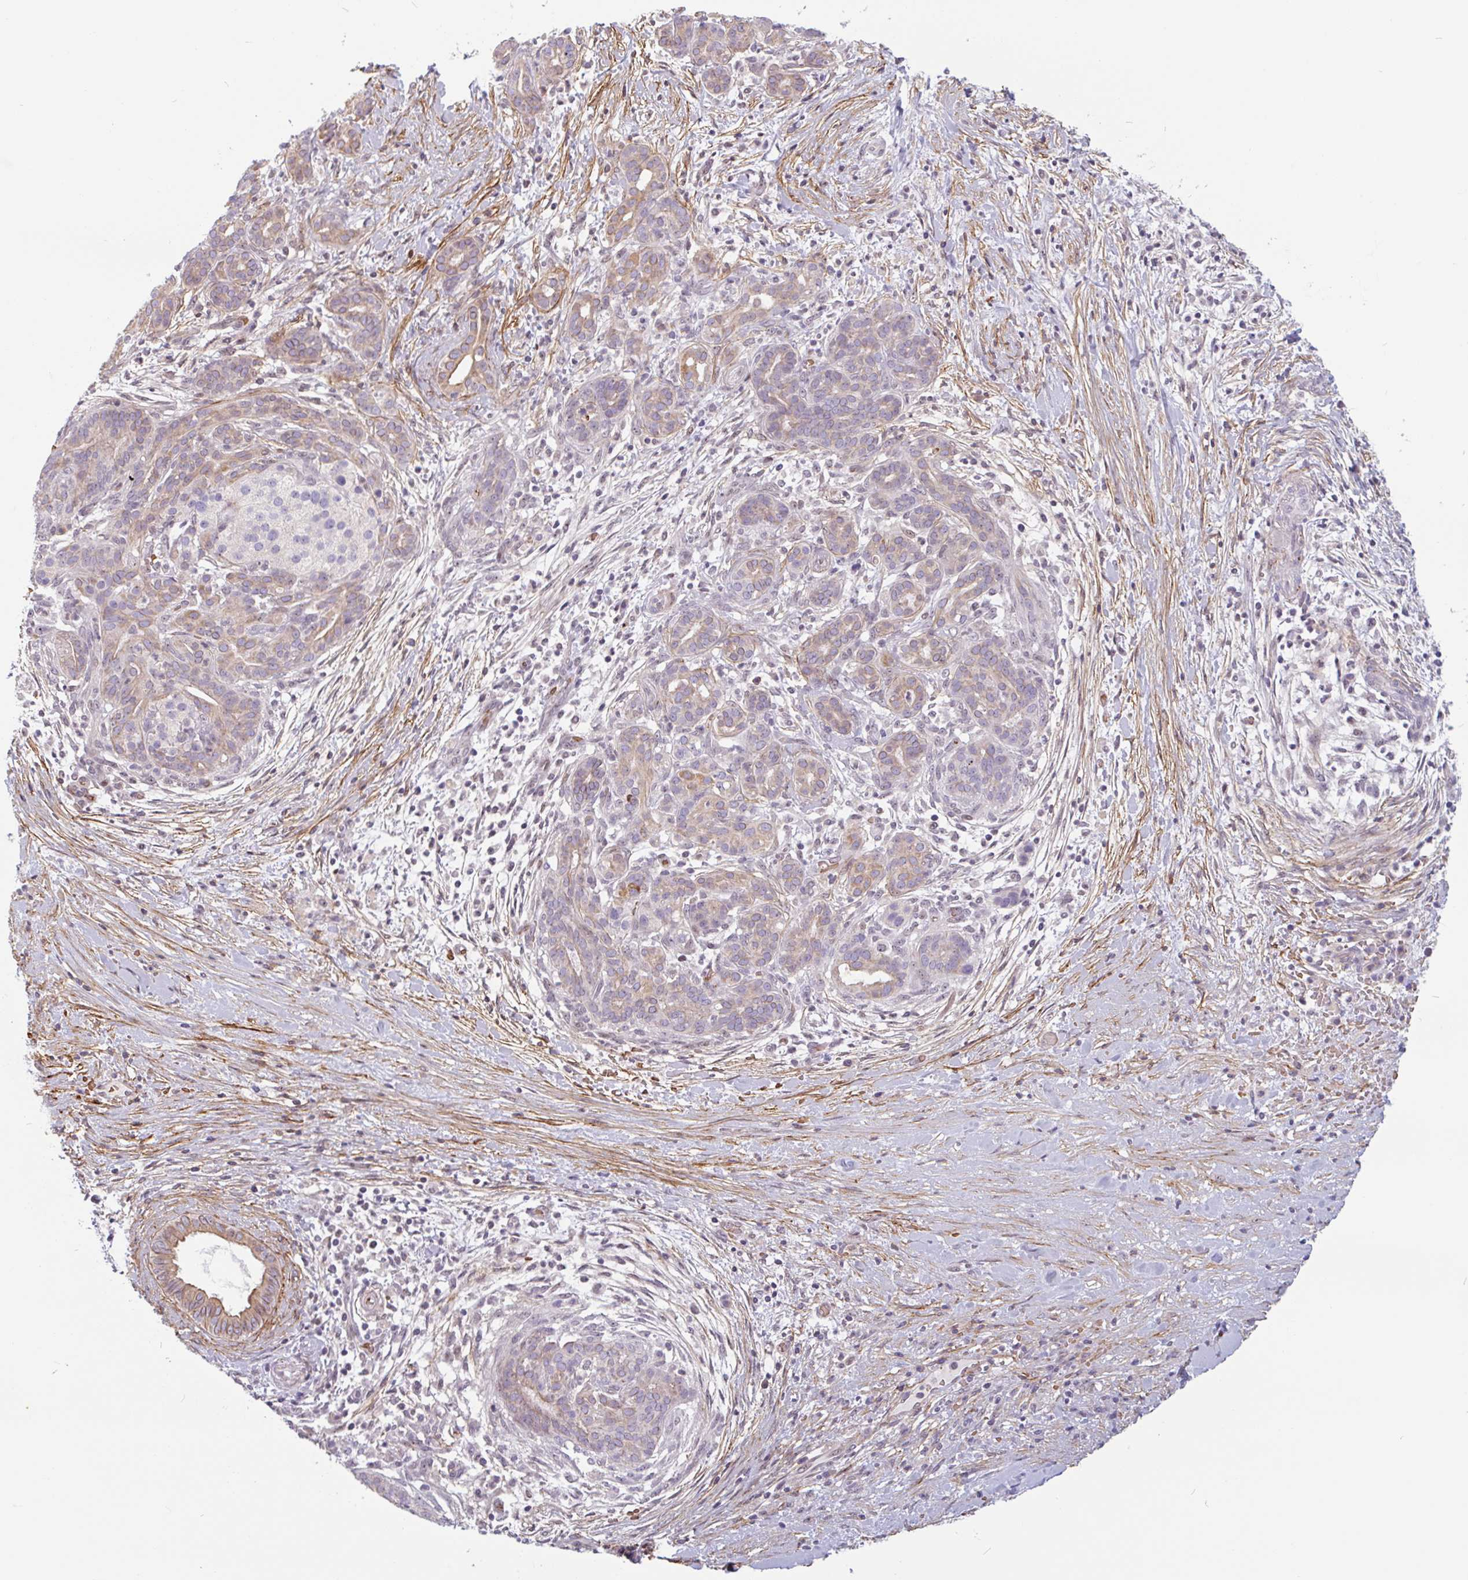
{"staining": {"intensity": "weak", "quantity": "25%-75%", "location": "cytoplasmic/membranous"}, "tissue": "pancreatic cancer", "cell_type": "Tumor cells", "image_type": "cancer", "snomed": [{"axis": "morphology", "description": "Adenocarcinoma, NOS"}, {"axis": "topography", "description": "Pancreas"}], "caption": "Immunohistochemistry (IHC) of adenocarcinoma (pancreatic) displays low levels of weak cytoplasmic/membranous positivity in approximately 25%-75% of tumor cells.", "gene": "TMEM119", "patient": {"sex": "male", "age": 44}}